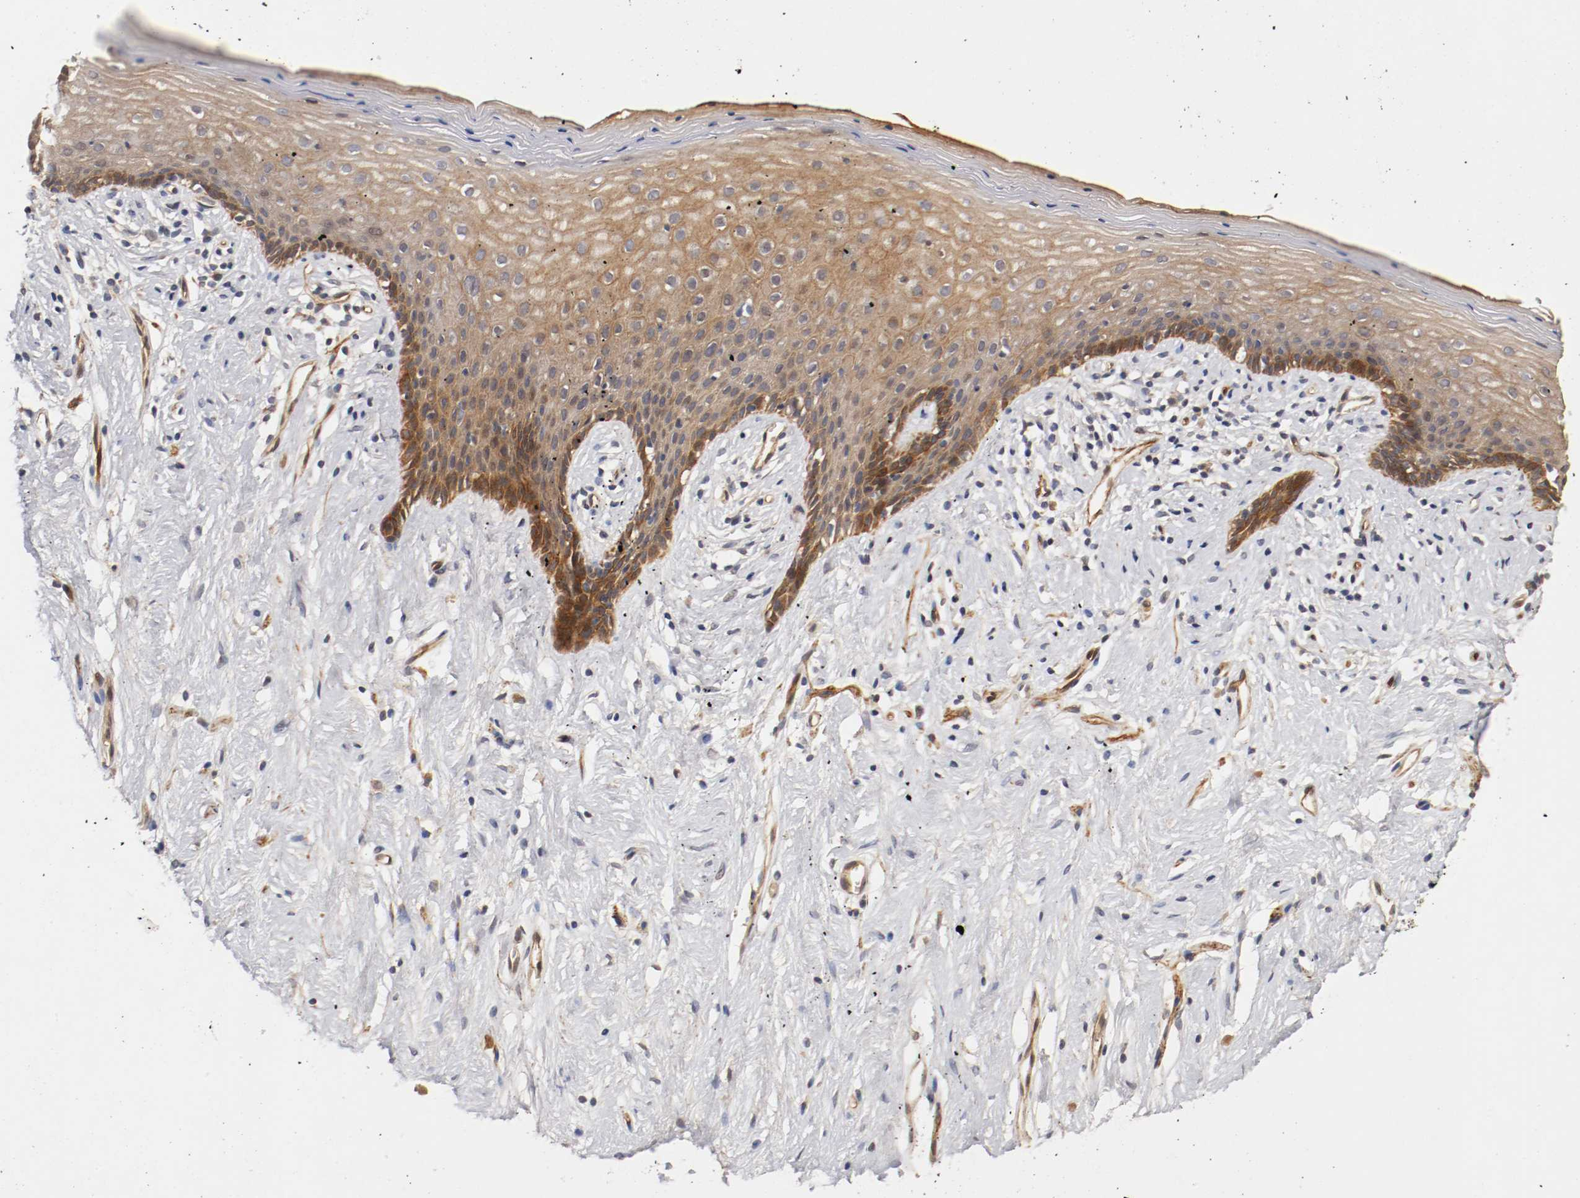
{"staining": {"intensity": "moderate", "quantity": ">75%", "location": "cytoplasmic/membranous"}, "tissue": "vagina", "cell_type": "Squamous epithelial cells", "image_type": "normal", "snomed": [{"axis": "morphology", "description": "Normal tissue, NOS"}, {"axis": "topography", "description": "Vagina"}], "caption": "An image showing moderate cytoplasmic/membranous positivity in about >75% of squamous epithelial cells in normal vagina, as visualized by brown immunohistochemical staining.", "gene": "TYK2", "patient": {"sex": "female", "age": 44}}